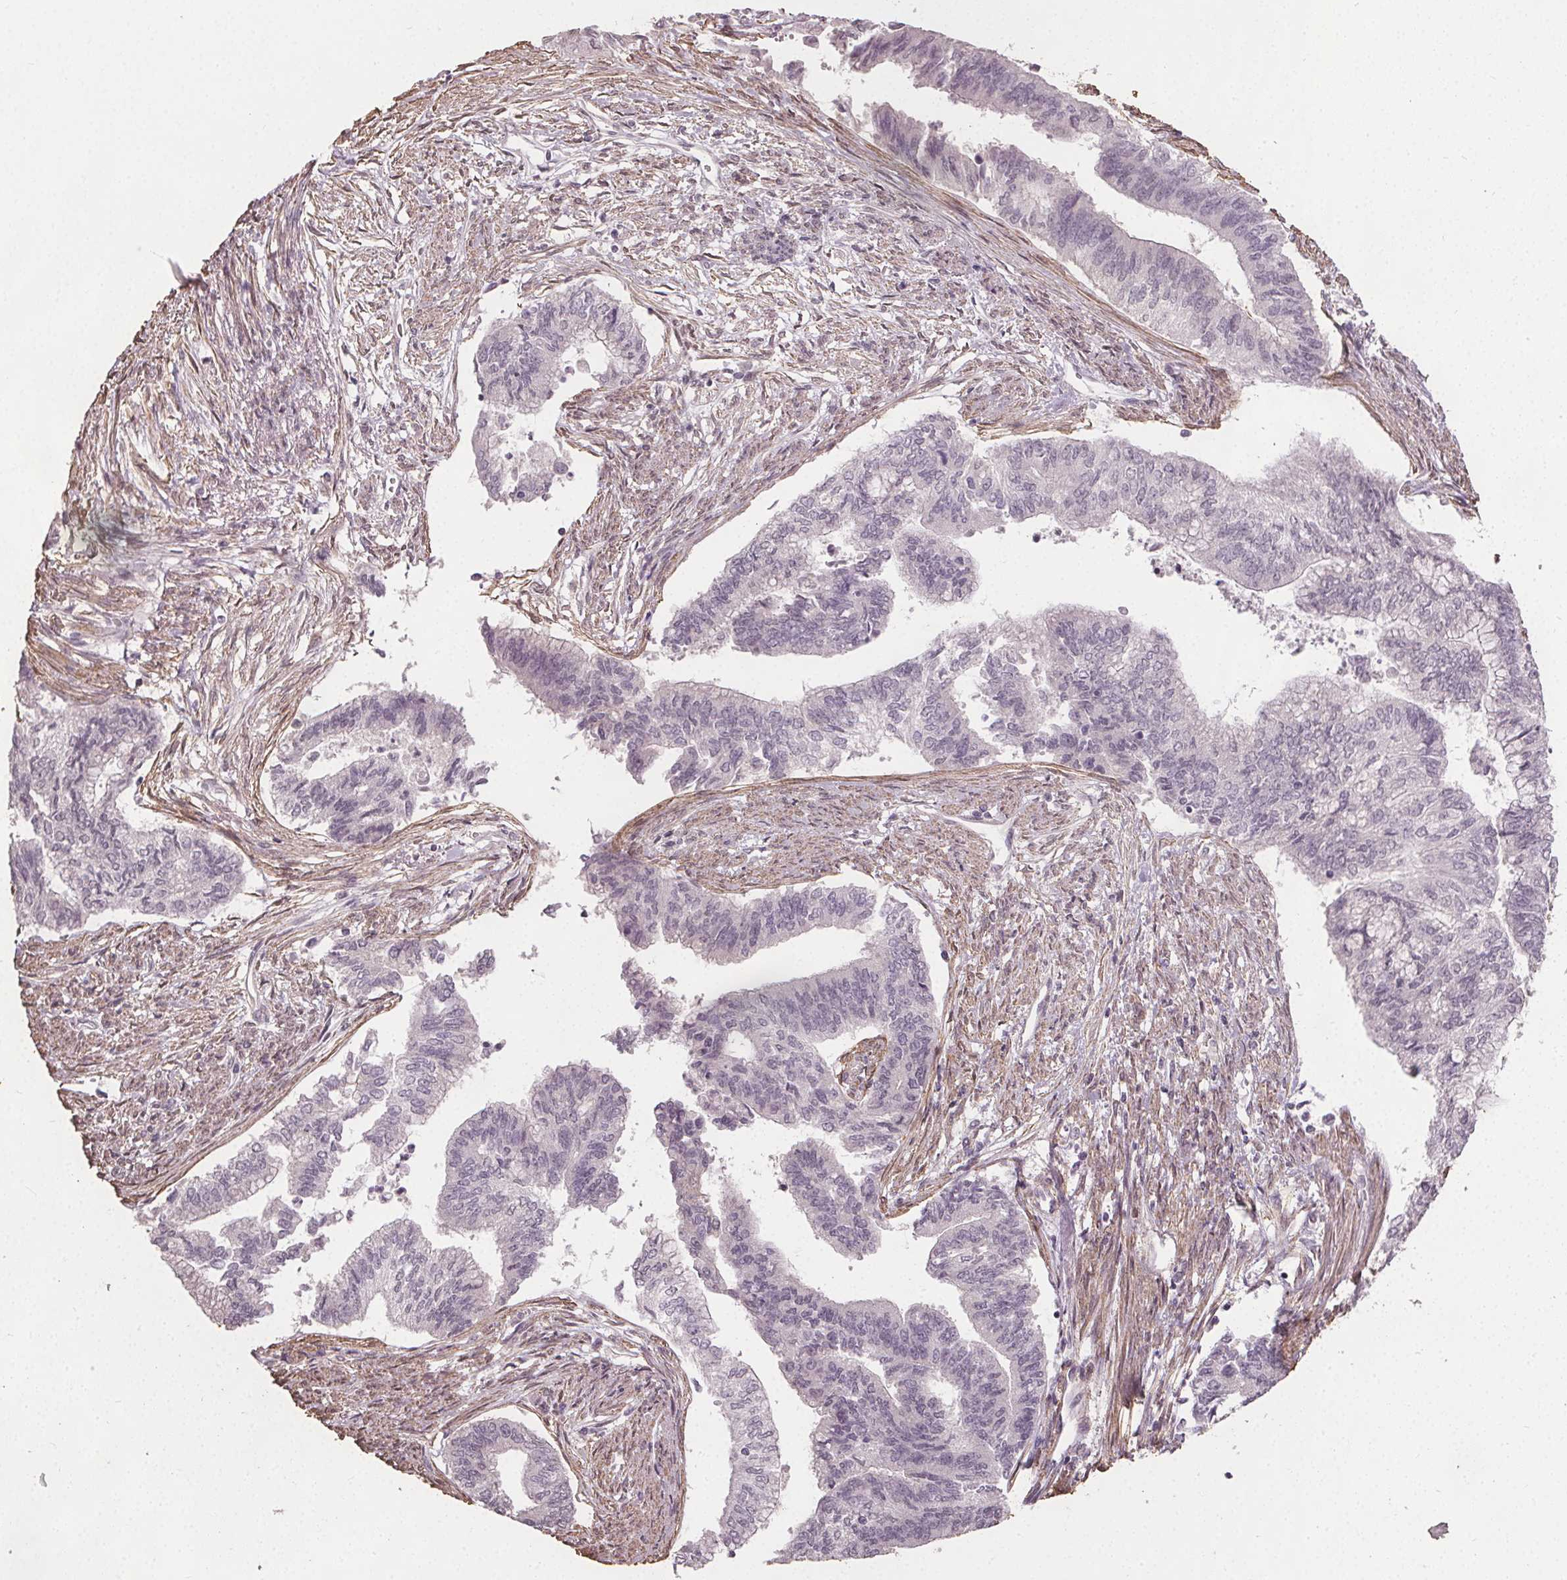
{"staining": {"intensity": "negative", "quantity": "none", "location": "none"}, "tissue": "endometrial cancer", "cell_type": "Tumor cells", "image_type": "cancer", "snomed": [{"axis": "morphology", "description": "Adenocarcinoma, NOS"}, {"axis": "topography", "description": "Endometrium"}], "caption": "Micrograph shows no significant protein positivity in tumor cells of adenocarcinoma (endometrial). (Brightfield microscopy of DAB IHC at high magnification).", "gene": "PKP1", "patient": {"sex": "female", "age": 65}}